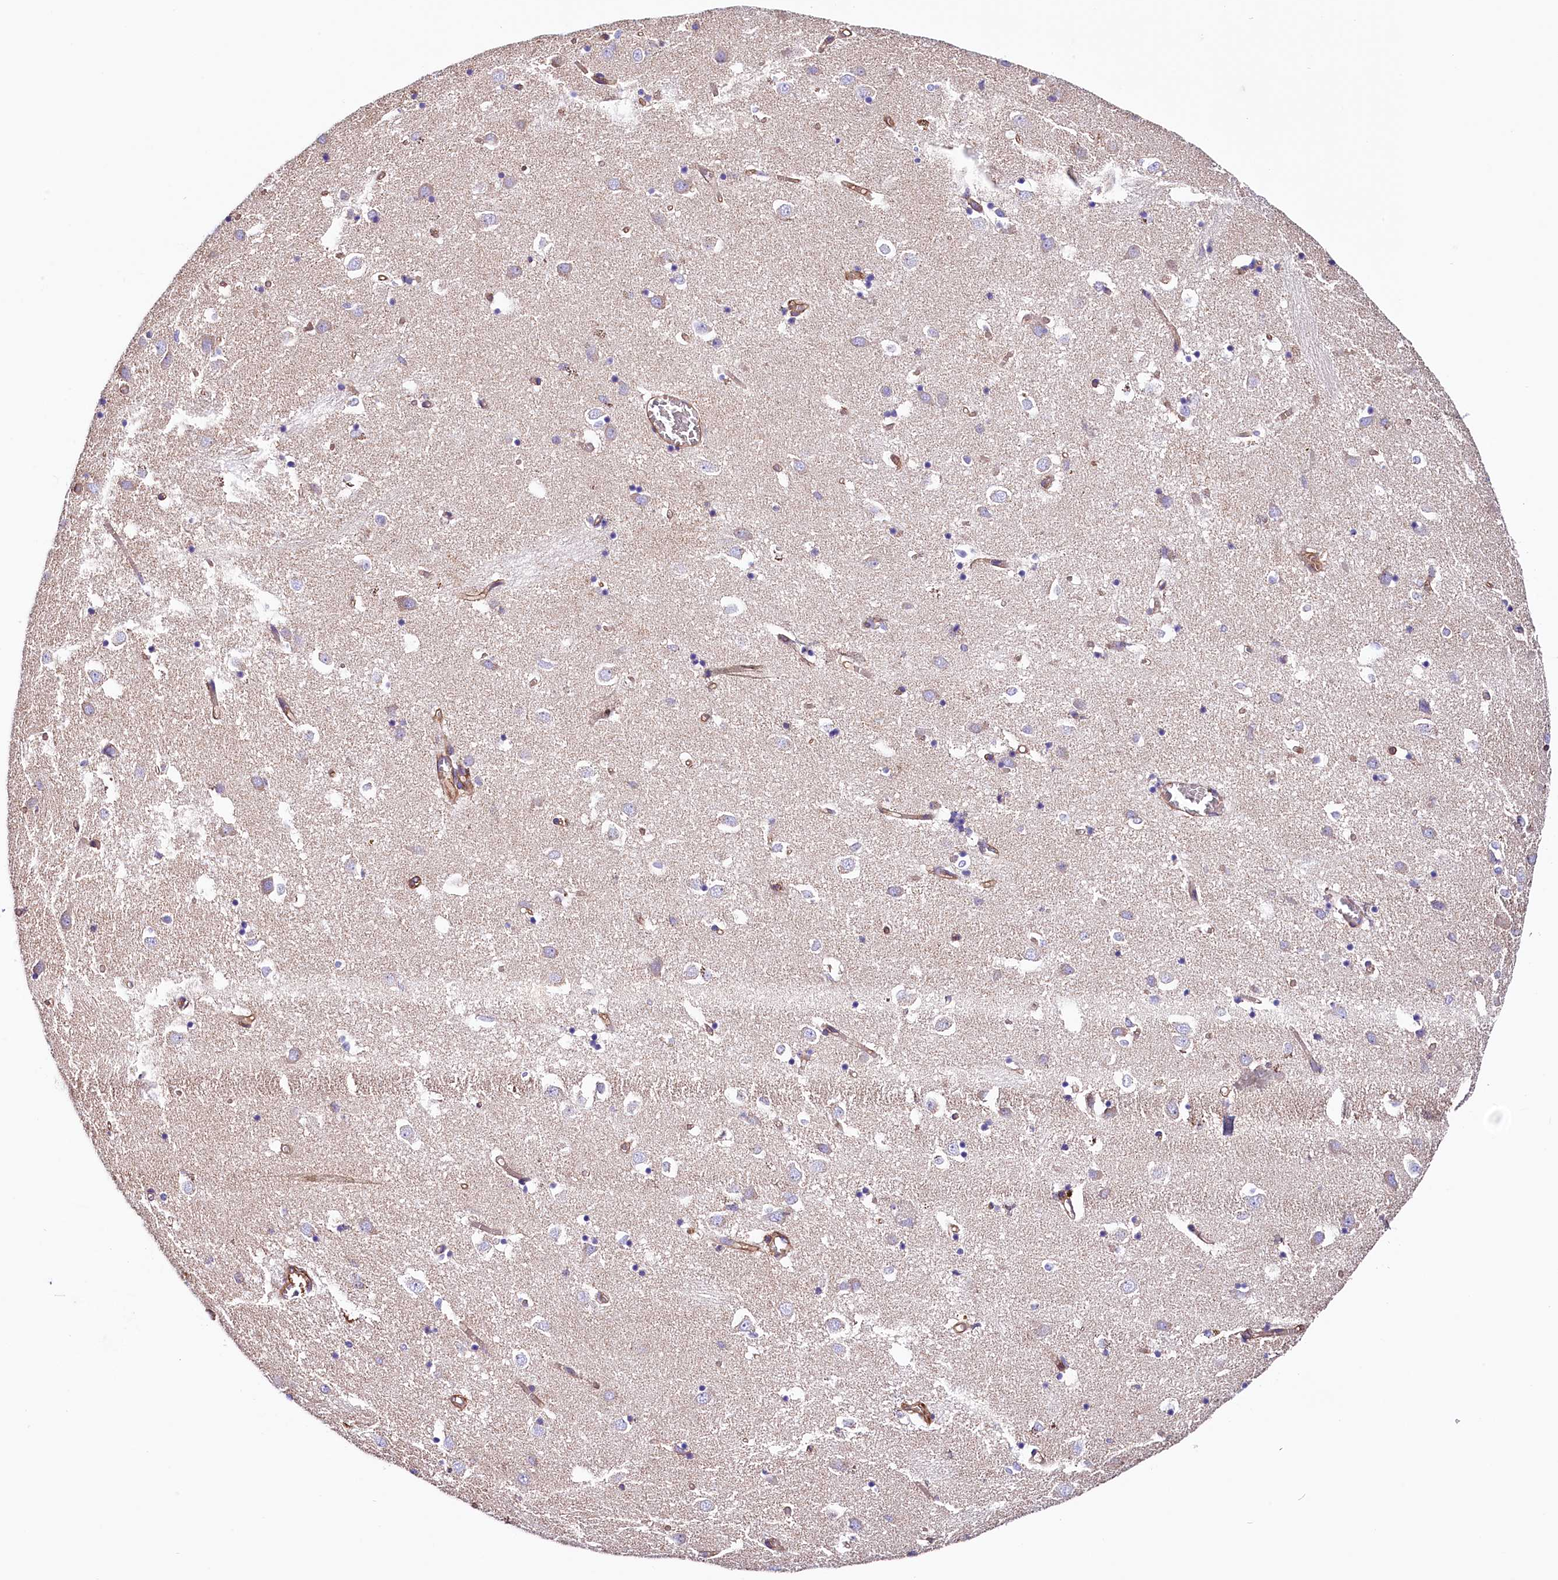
{"staining": {"intensity": "negative", "quantity": "none", "location": "none"}, "tissue": "caudate", "cell_type": "Glial cells", "image_type": "normal", "snomed": [{"axis": "morphology", "description": "Normal tissue, NOS"}, {"axis": "topography", "description": "Lateral ventricle wall"}], "caption": "IHC micrograph of normal caudate: human caudate stained with DAB (3,3'-diaminobenzidine) shows no significant protein positivity in glial cells. (DAB immunohistochemistry visualized using brightfield microscopy, high magnification).", "gene": "ATP2B4", "patient": {"sex": "male", "age": 70}}